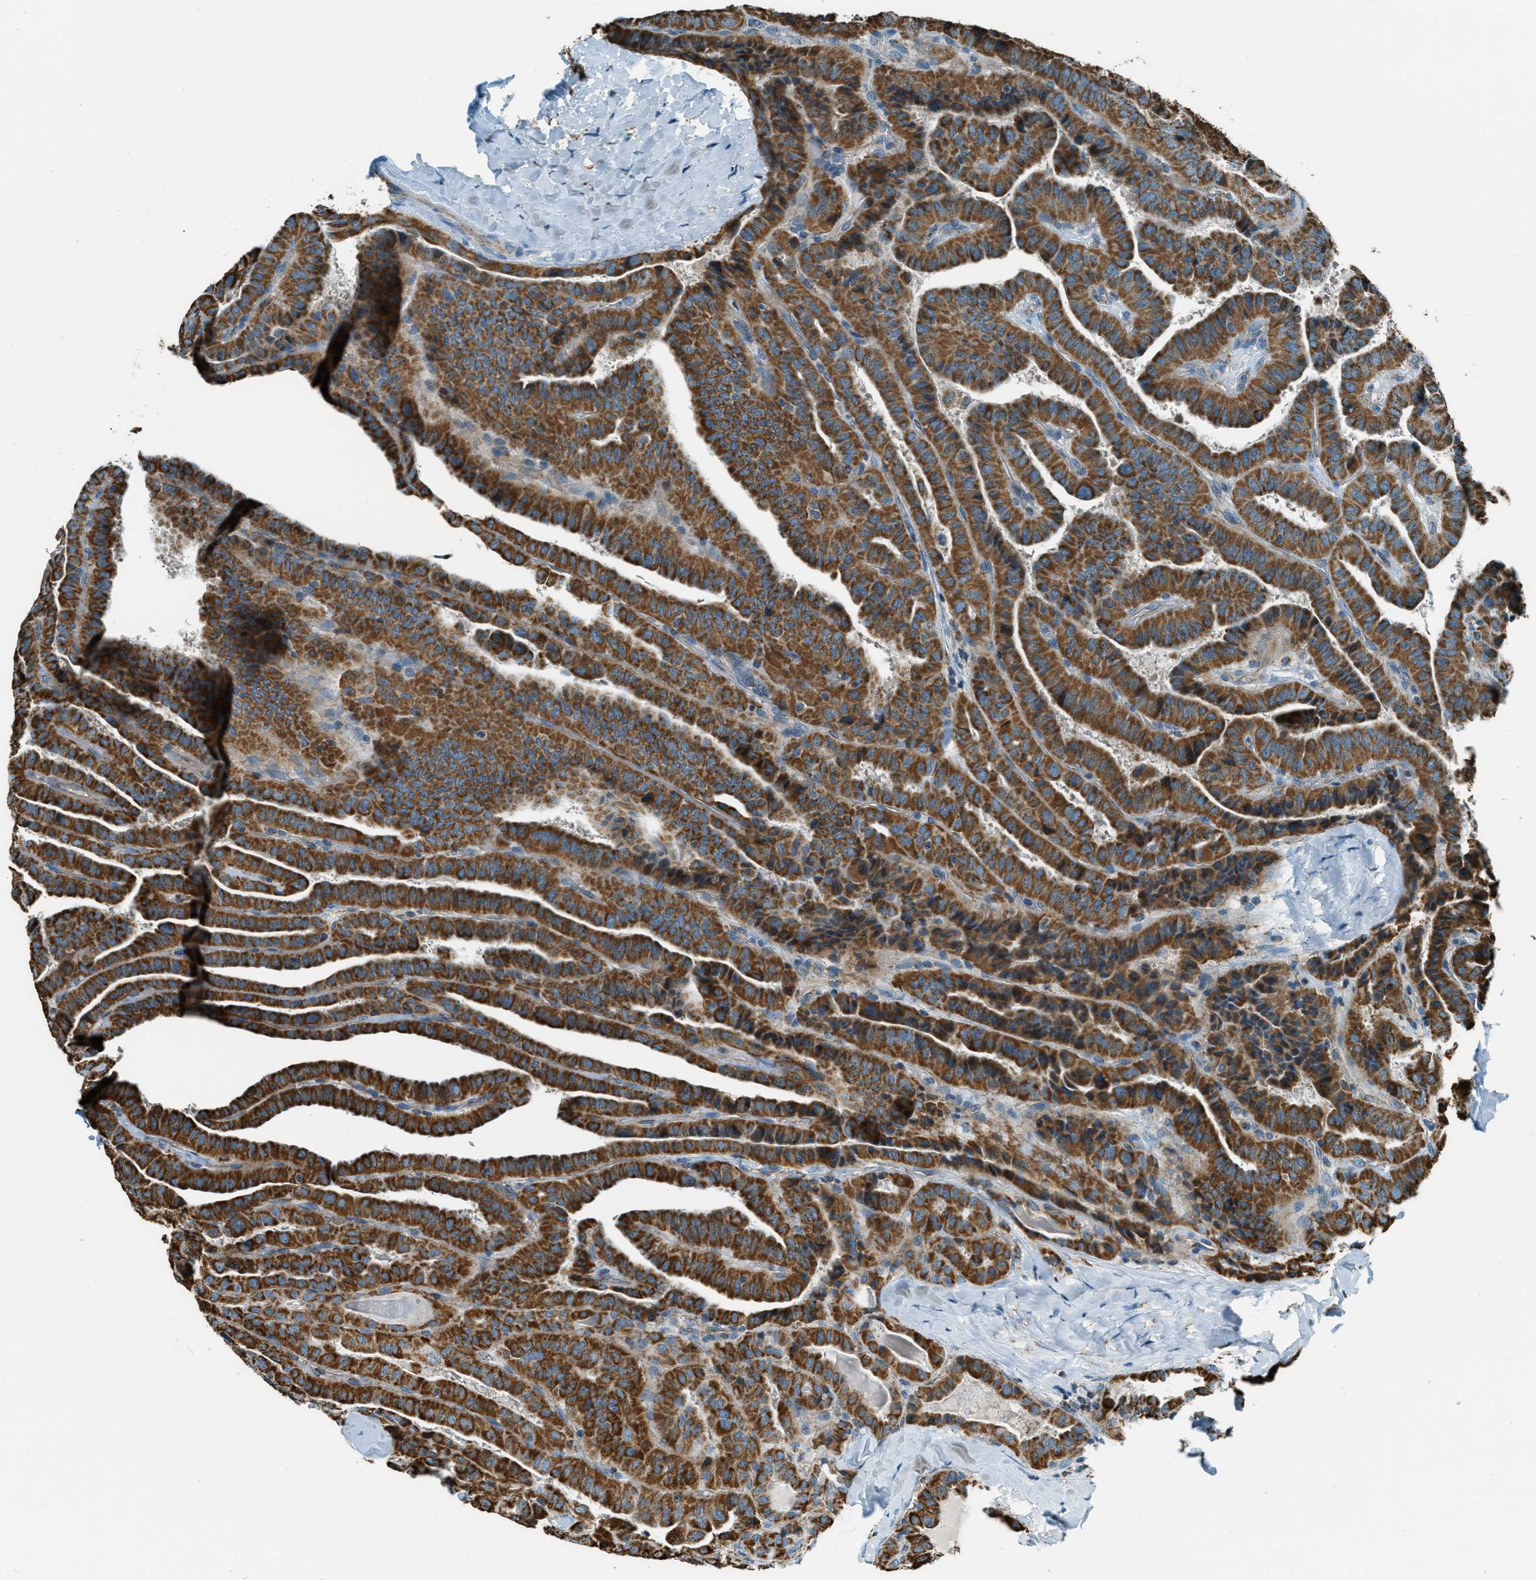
{"staining": {"intensity": "strong", "quantity": ">75%", "location": "cytoplasmic/membranous"}, "tissue": "thyroid cancer", "cell_type": "Tumor cells", "image_type": "cancer", "snomed": [{"axis": "morphology", "description": "Papillary adenocarcinoma, NOS"}, {"axis": "topography", "description": "Thyroid gland"}], "caption": "Human thyroid cancer stained with a brown dye shows strong cytoplasmic/membranous positive expression in approximately >75% of tumor cells.", "gene": "CHST15", "patient": {"sex": "male", "age": 77}}